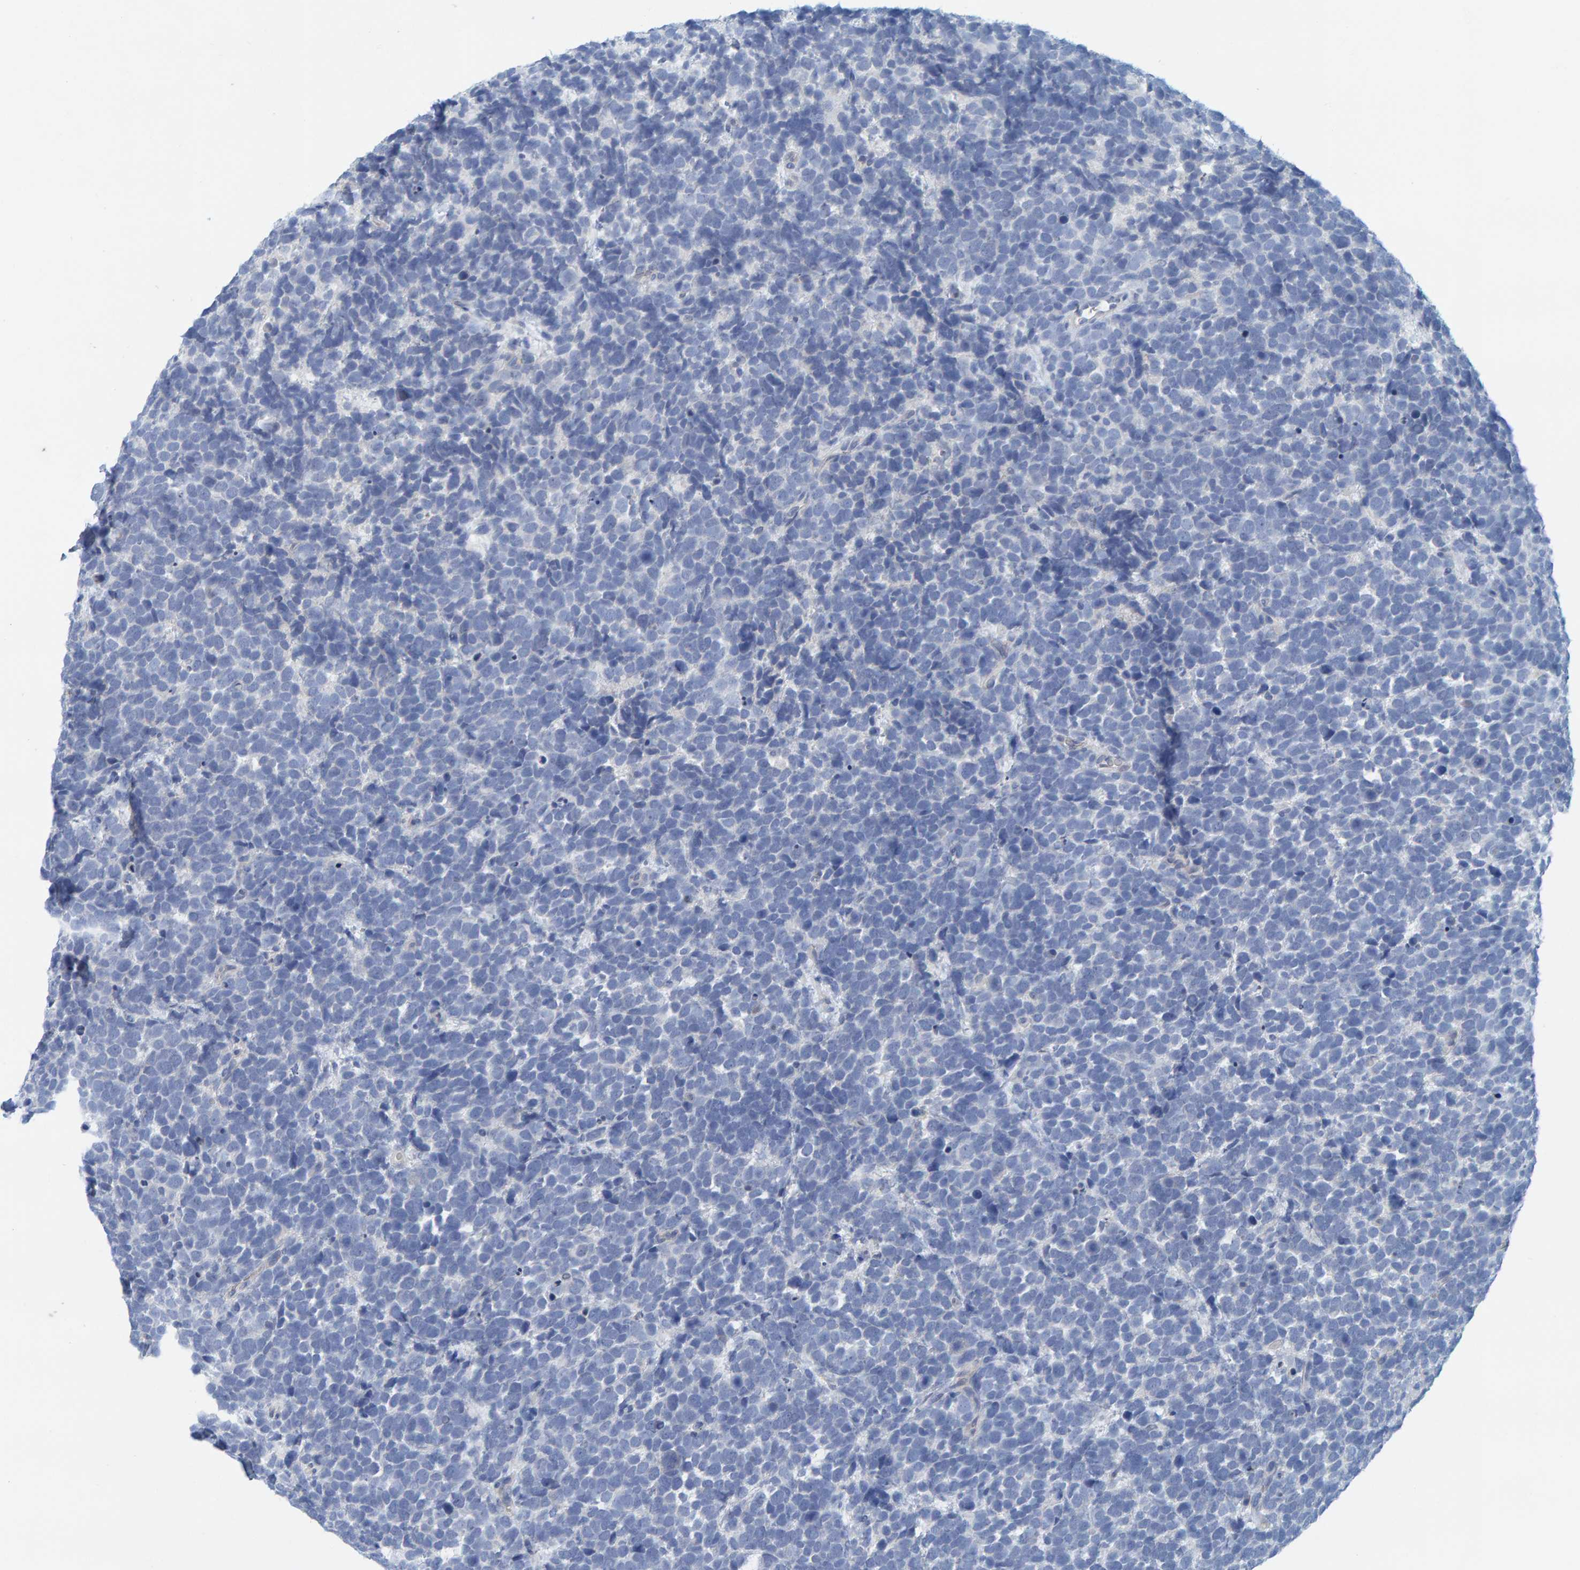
{"staining": {"intensity": "negative", "quantity": "none", "location": "none"}, "tissue": "urothelial cancer", "cell_type": "Tumor cells", "image_type": "cancer", "snomed": [{"axis": "morphology", "description": "Urothelial carcinoma, High grade"}, {"axis": "topography", "description": "Urinary bladder"}], "caption": "Immunohistochemical staining of urothelial cancer demonstrates no significant positivity in tumor cells.", "gene": "ALAD", "patient": {"sex": "female", "age": 82}}